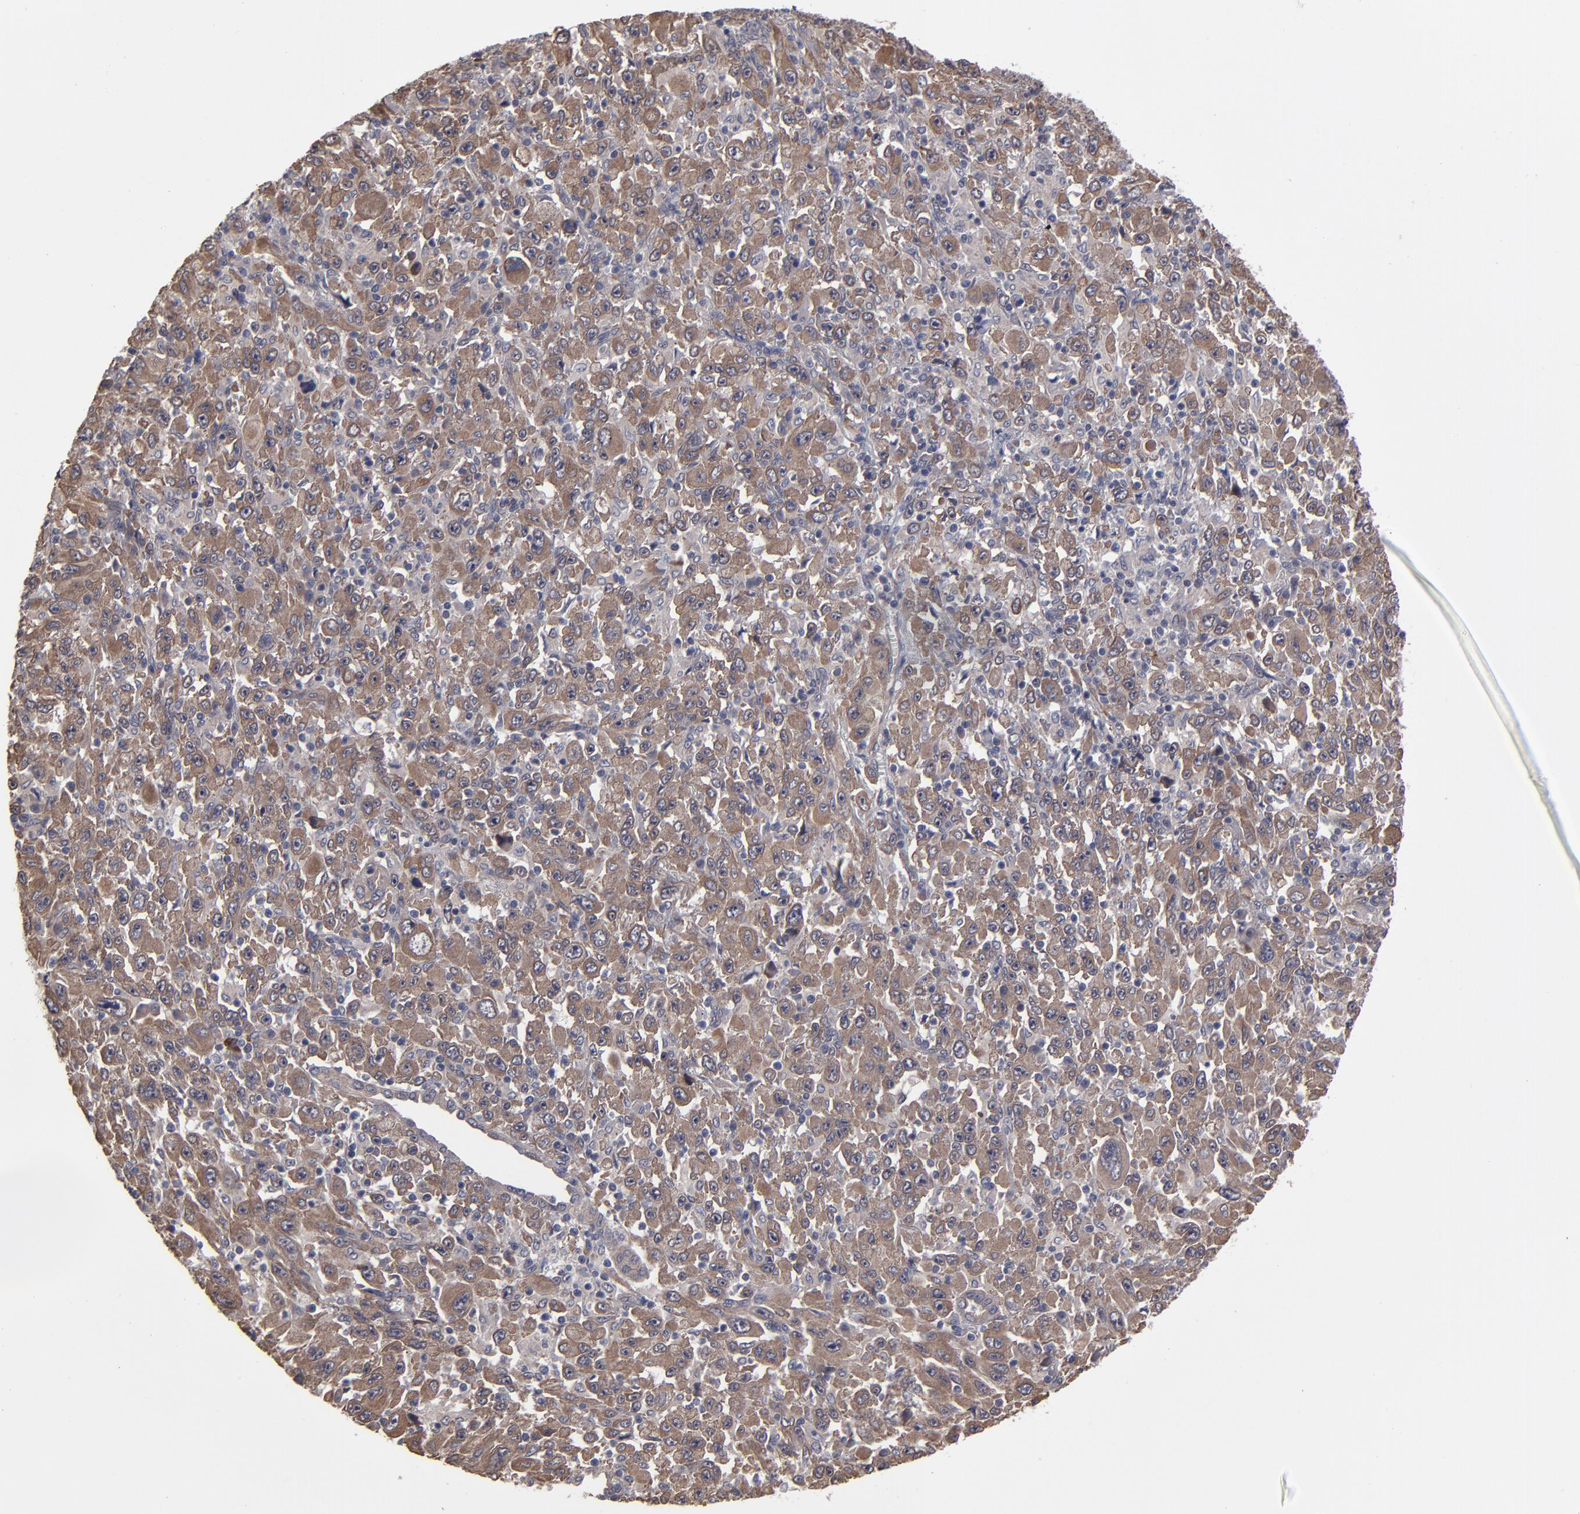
{"staining": {"intensity": "moderate", "quantity": ">75%", "location": "cytoplasmic/membranous"}, "tissue": "melanoma", "cell_type": "Tumor cells", "image_type": "cancer", "snomed": [{"axis": "morphology", "description": "Malignant melanoma, Metastatic site"}, {"axis": "topography", "description": "Skin"}], "caption": "IHC photomicrograph of human melanoma stained for a protein (brown), which exhibits medium levels of moderate cytoplasmic/membranous staining in approximately >75% of tumor cells.", "gene": "ZNF780B", "patient": {"sex": "female", "age": 56}}